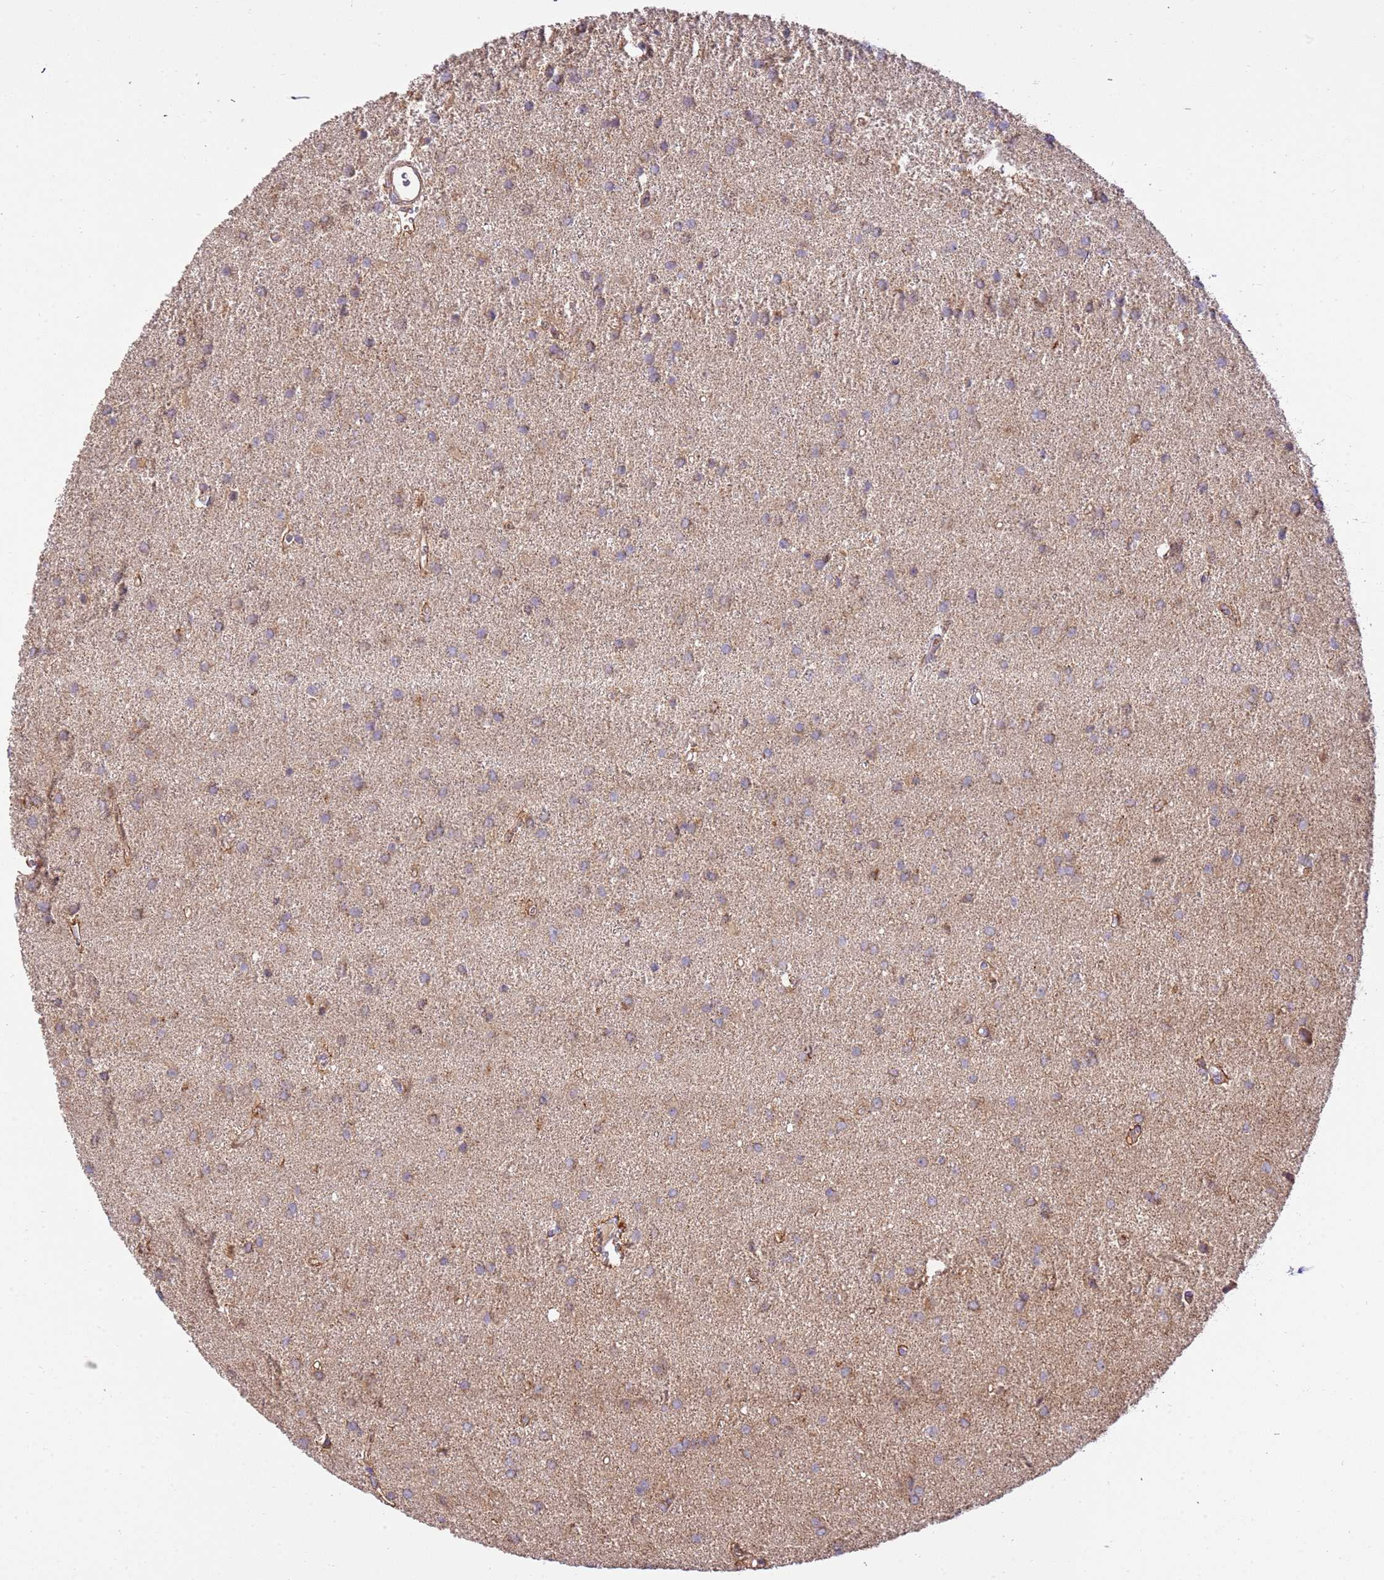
{"staining": {"intensity": "weak", "quantity": ">75%", "location": "cytoplasmic/membranous"}, "tissue": "glioma", "cell_type": "Tumor cells", "image_type": "cancer", "snomed": [{"axis": "morphology", "description": "Glioma, malignant, High grade"}, {"axis": "topography", "description": "Brain"}], "caption": "Glioma was stained to show a protein in brown. There is low levels of weak cytoplasmic/membranous staining in approximately >75% of tumor cells. The staining is performed using DAB brown chromogen to label protein expression. The nuclei are counter-stained blue using hematoxylin.", "gene": "SPATA2L", "patient": {"sex": "female", "age": 50}}